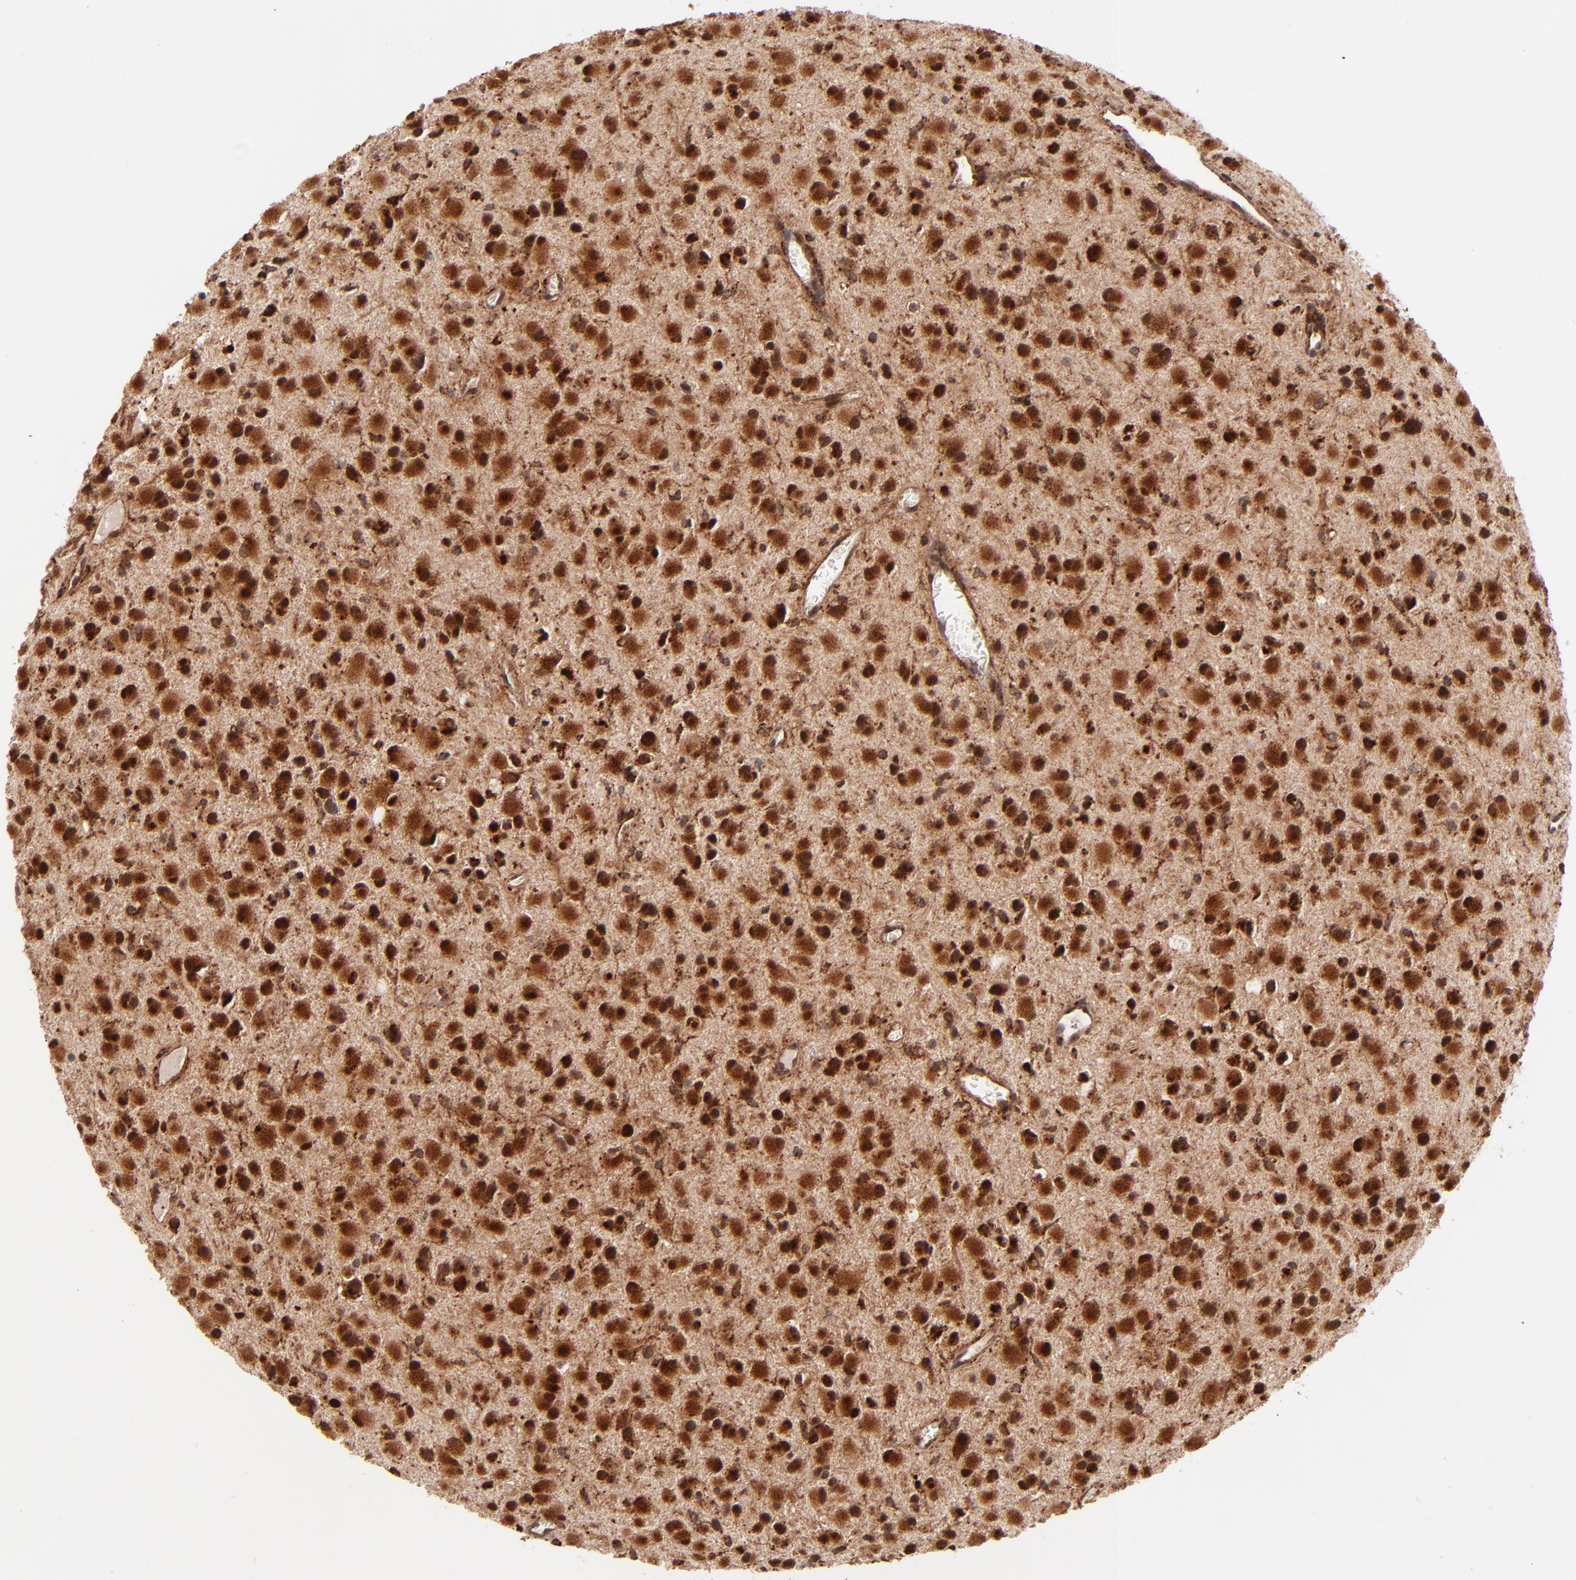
{"staining": {"intensity": "strong", "quantity": ">75%", "location": "cytoplasmic/membranous,nuclear"}, "tissue": "glioma", "cell_type": "Tumor cells", "image_type": "cancer", "snomed": [{"axis": "morphology", "description": "Glioma, malignant, Low grade"}, {"axis": "topography", "description": "Brain"}], "caption": "High-power microscopy captured an immunohistochemistry (IHC) histopathology image of glioma, revealing strong cytoplasmic/membranous and nuclear expression in approximately >75% of tumor cells. The protein is shown in brown color, while the nuclei are stained blue.", "gene": "STX8", "patient": {"sex": "male", "age": 42}}